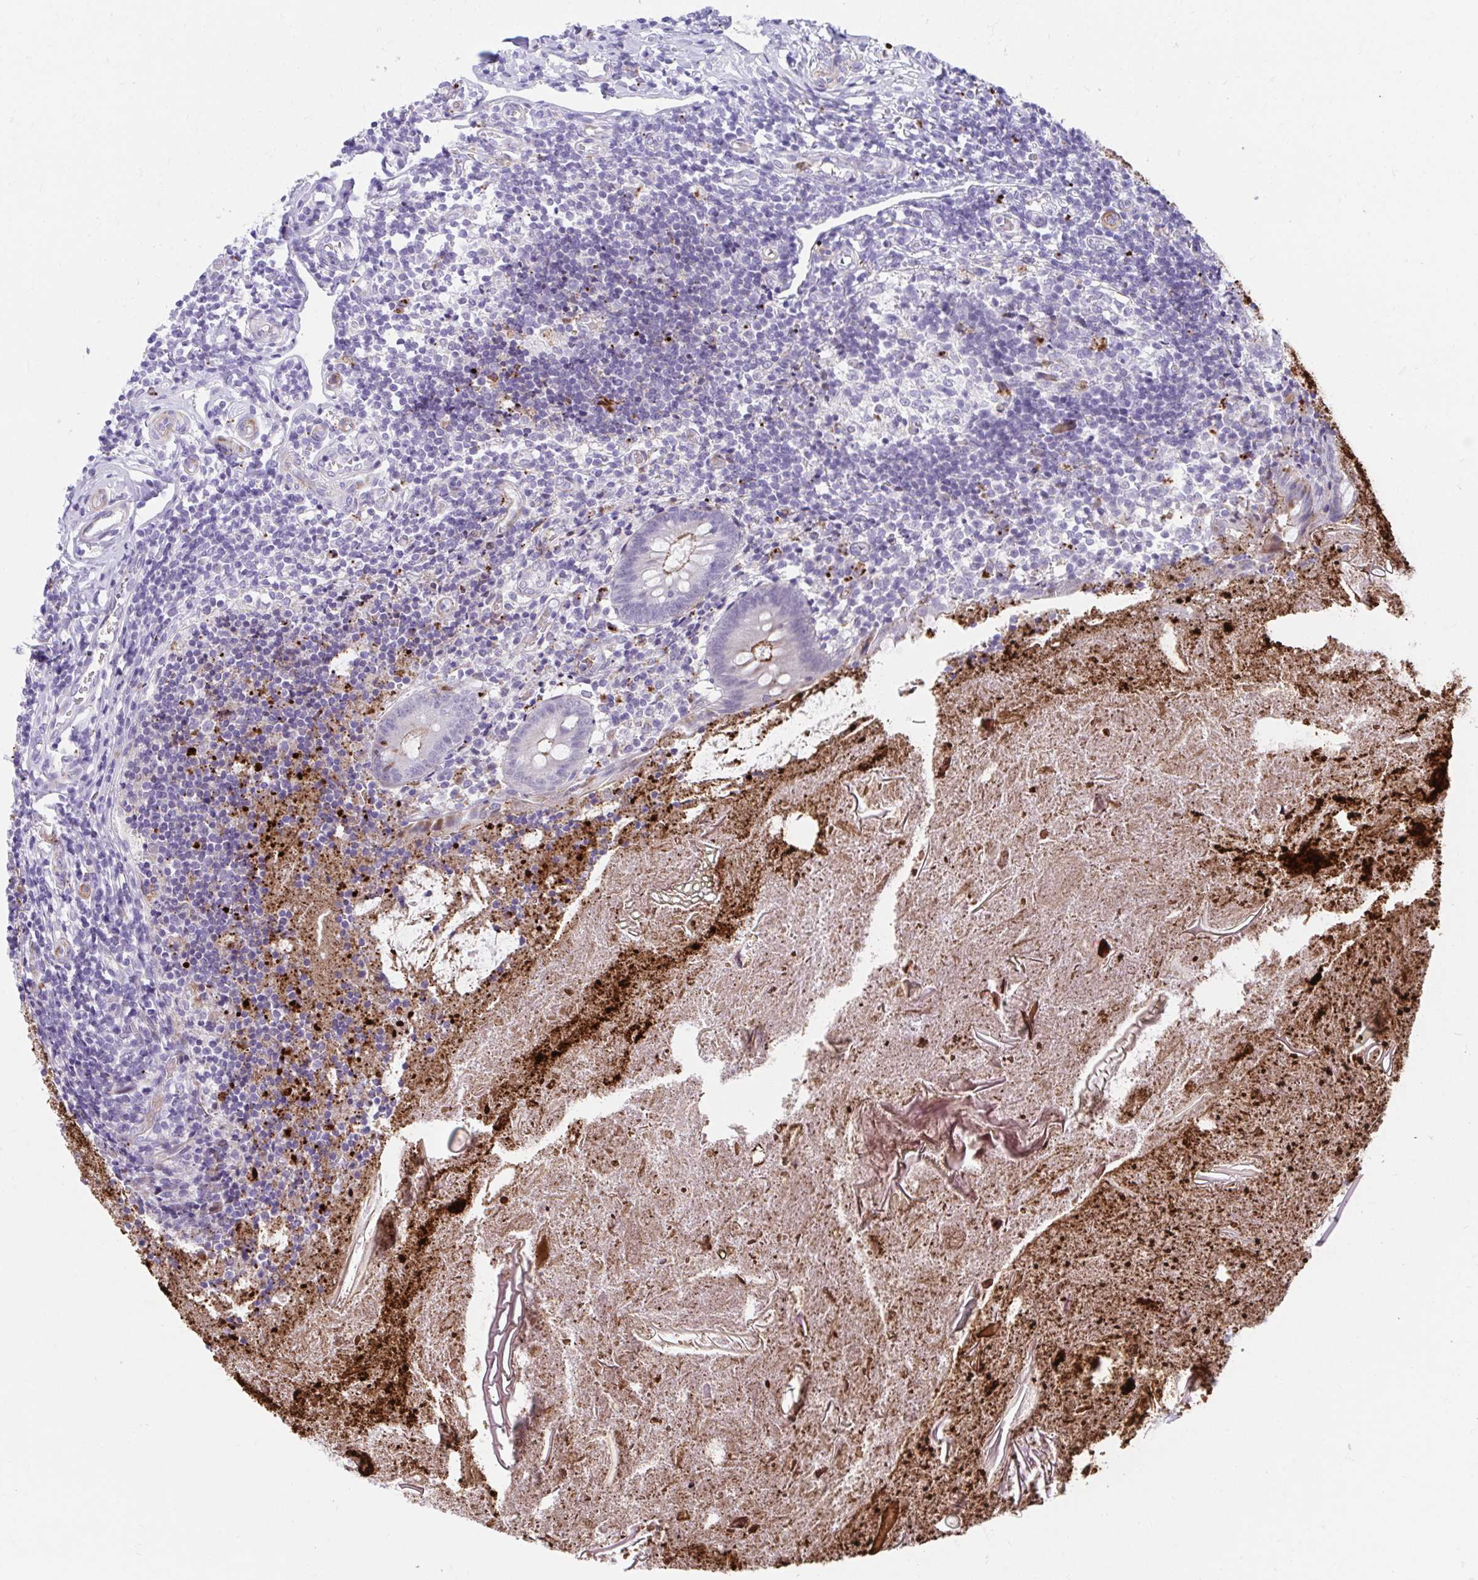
{"staining": {"intensity": "moderate", "quantity": "<25%", "location": "cytoplasmic/membranous"}, "tissue": "appendix", "cell_type": "Glandular cells", "image_type": "normal", "snomed": [{"axis": "morphology", "description": "Normal tissue, NOS"}, {"axis": "topography", "description": "Appendix"}], "caption": "Appendix stained with DAB IHC exhibits low levels of moderate cytoplasmic/membranous expression in about <25% of glandular cells.", "gene": "CSTB", "patient": {"sex": "female", "age": 17}}